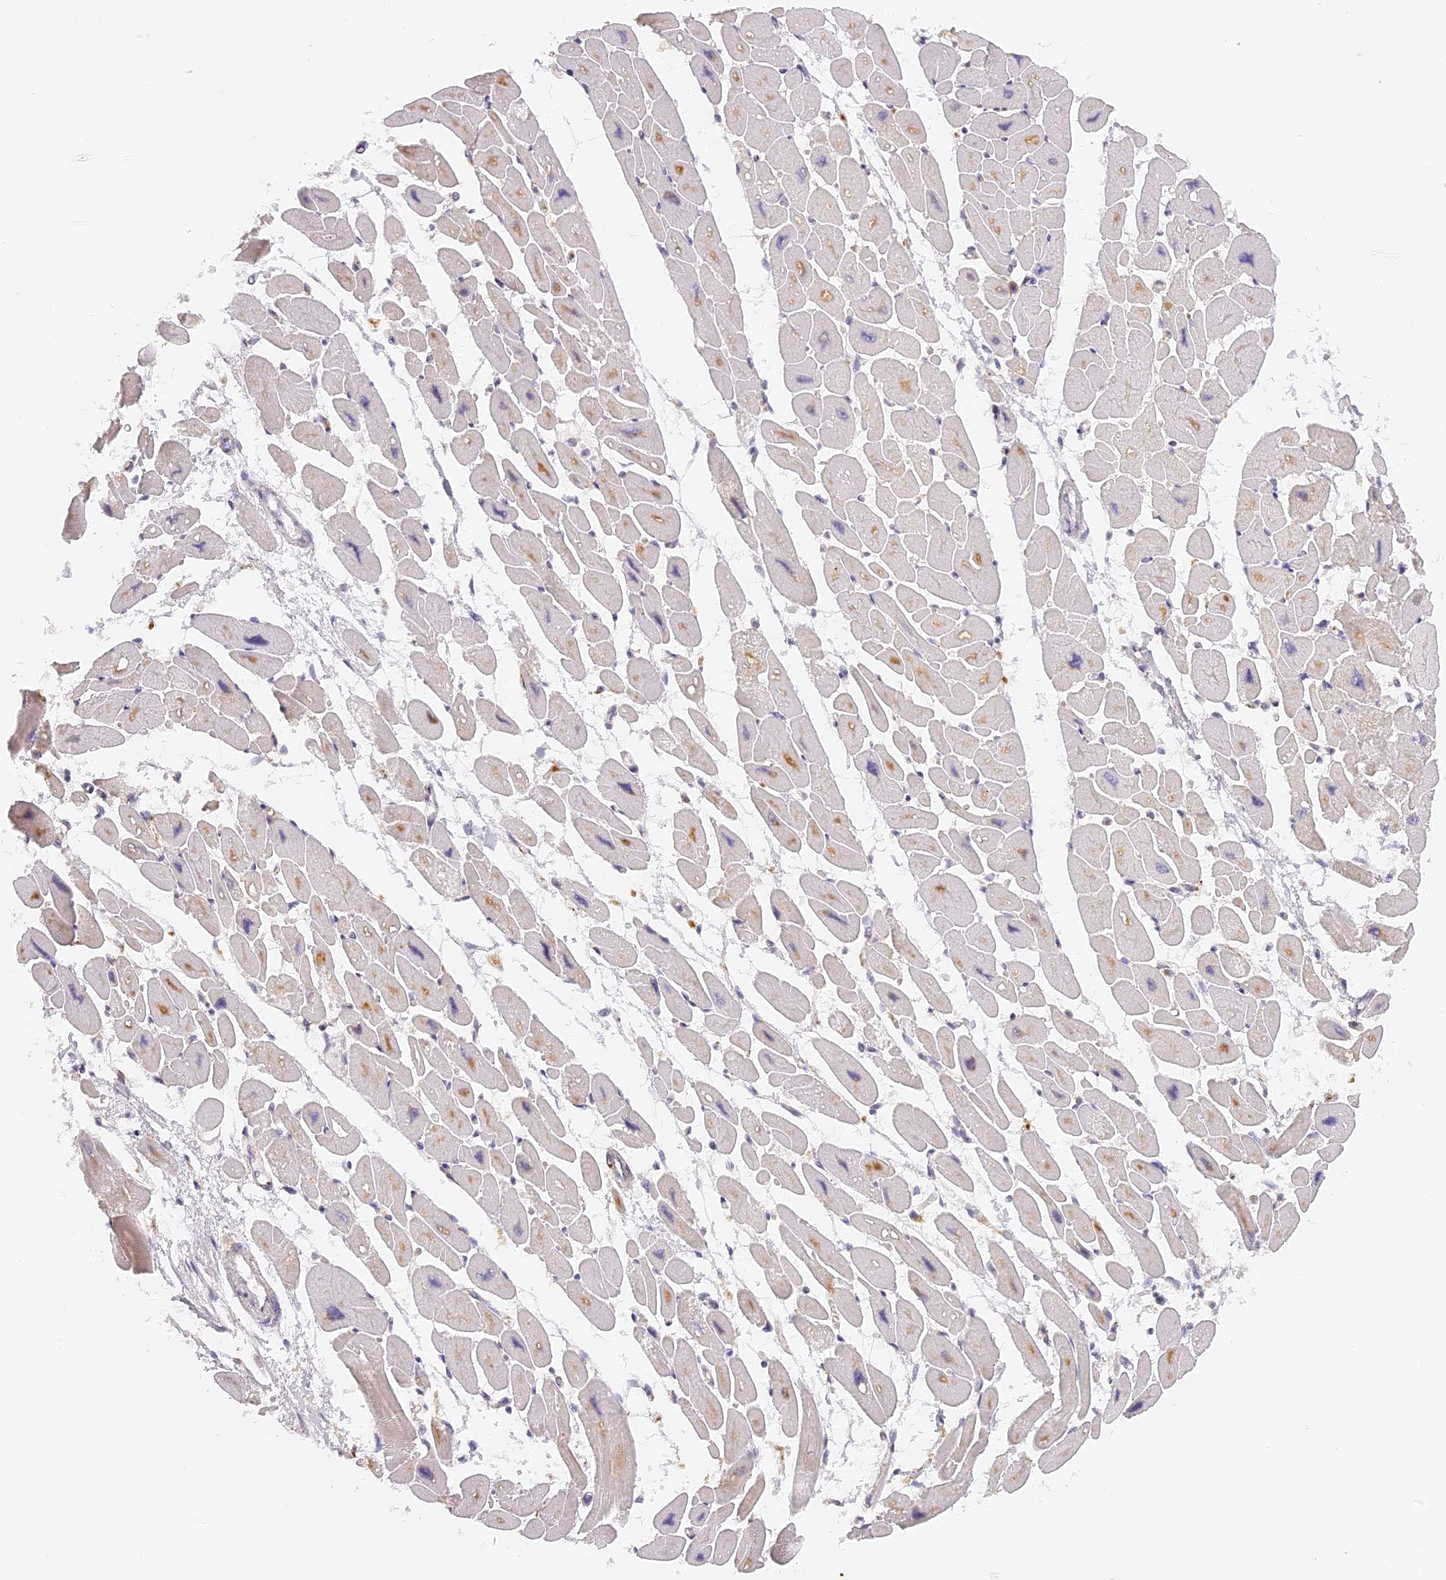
{"staining": {"intensity": "moderate", "quantity": "25%-75%", "location": "cytoplasmic/membranous"}, "tissue": "heart muscle", "cell_type": "Cardiomyocytes", "image_type": "normal", "snomed": [{"axis": "morphology", "description": "Normal tissue, NOS"}, {"axis": "topography", "description": "Heart"}], "caption": "High-magnification brightfield microscopy of unremarkable heart muscle stained with DAB (3,3'-diaminobenzidine) (brown) and counterstained with hematoxylin (blue). cardiomyocytes exhibit moderate cytoplasmic/membranous staining is present in approximately25%-75% of cells. Immunohistochemistry stains the protein of interest in brown and the nuclei are stained blue.", "gene": "LAMP2", "patient": {"sex": "female", "age": 54}}